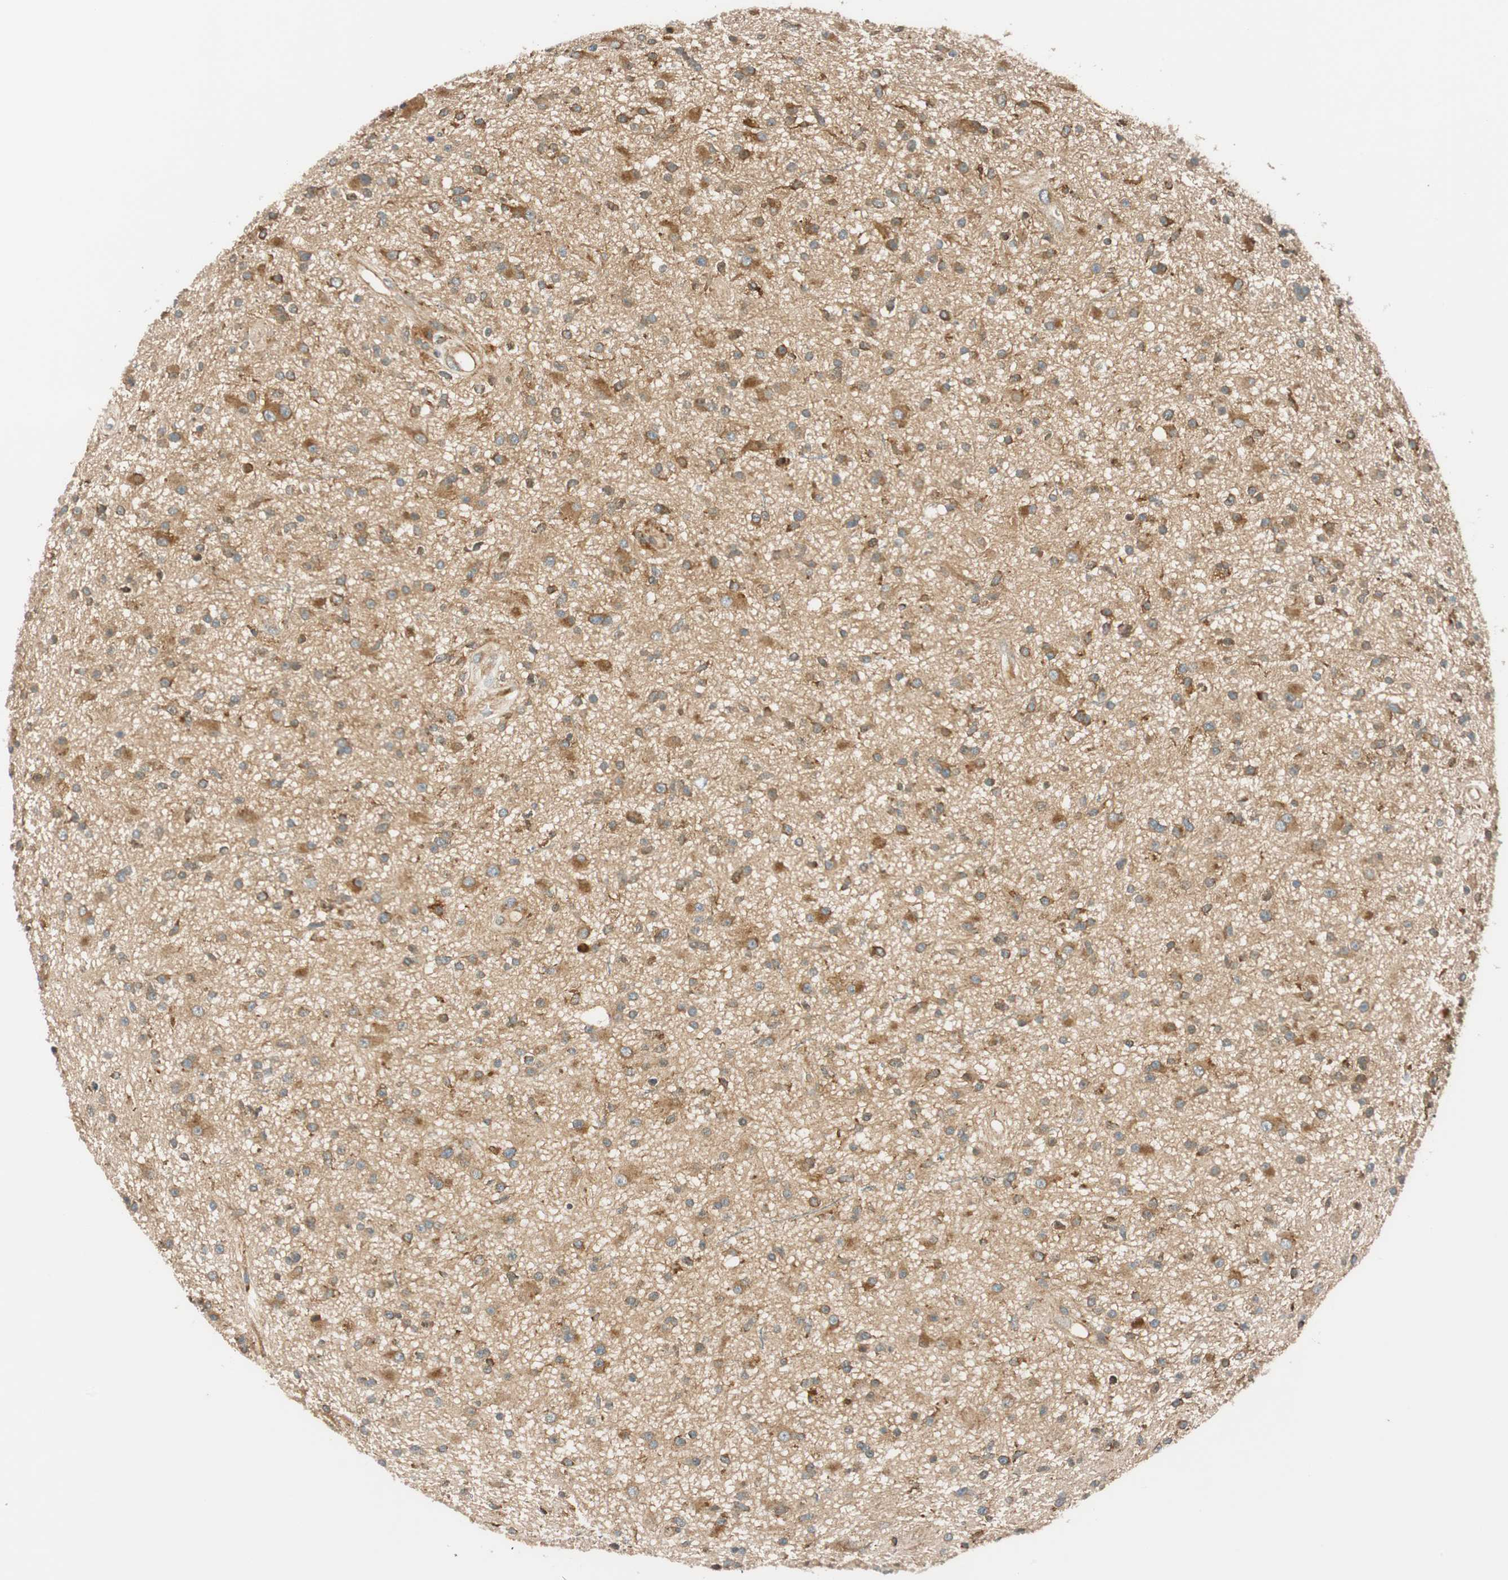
{"staining": {"intensity": "moderate", "quantity": "<25%", "location": "cytoplasmic/membranous"}, "tissue": "glioma", "cell_type": "Tumor cells", "image_type": "cancer", "snomed": [{"axis": "morphology", "description": "Glioma, malignant, High grade"}, {"axis": "topography", "description": "Brain"}], "caption": "High-grade glioma (malignant) stained for a protein exhibits moderate cytoplasmic/membranous positivity in tumor cells.", "gene": "ABI1", "patient": {"sex": "male", "age": 33}}